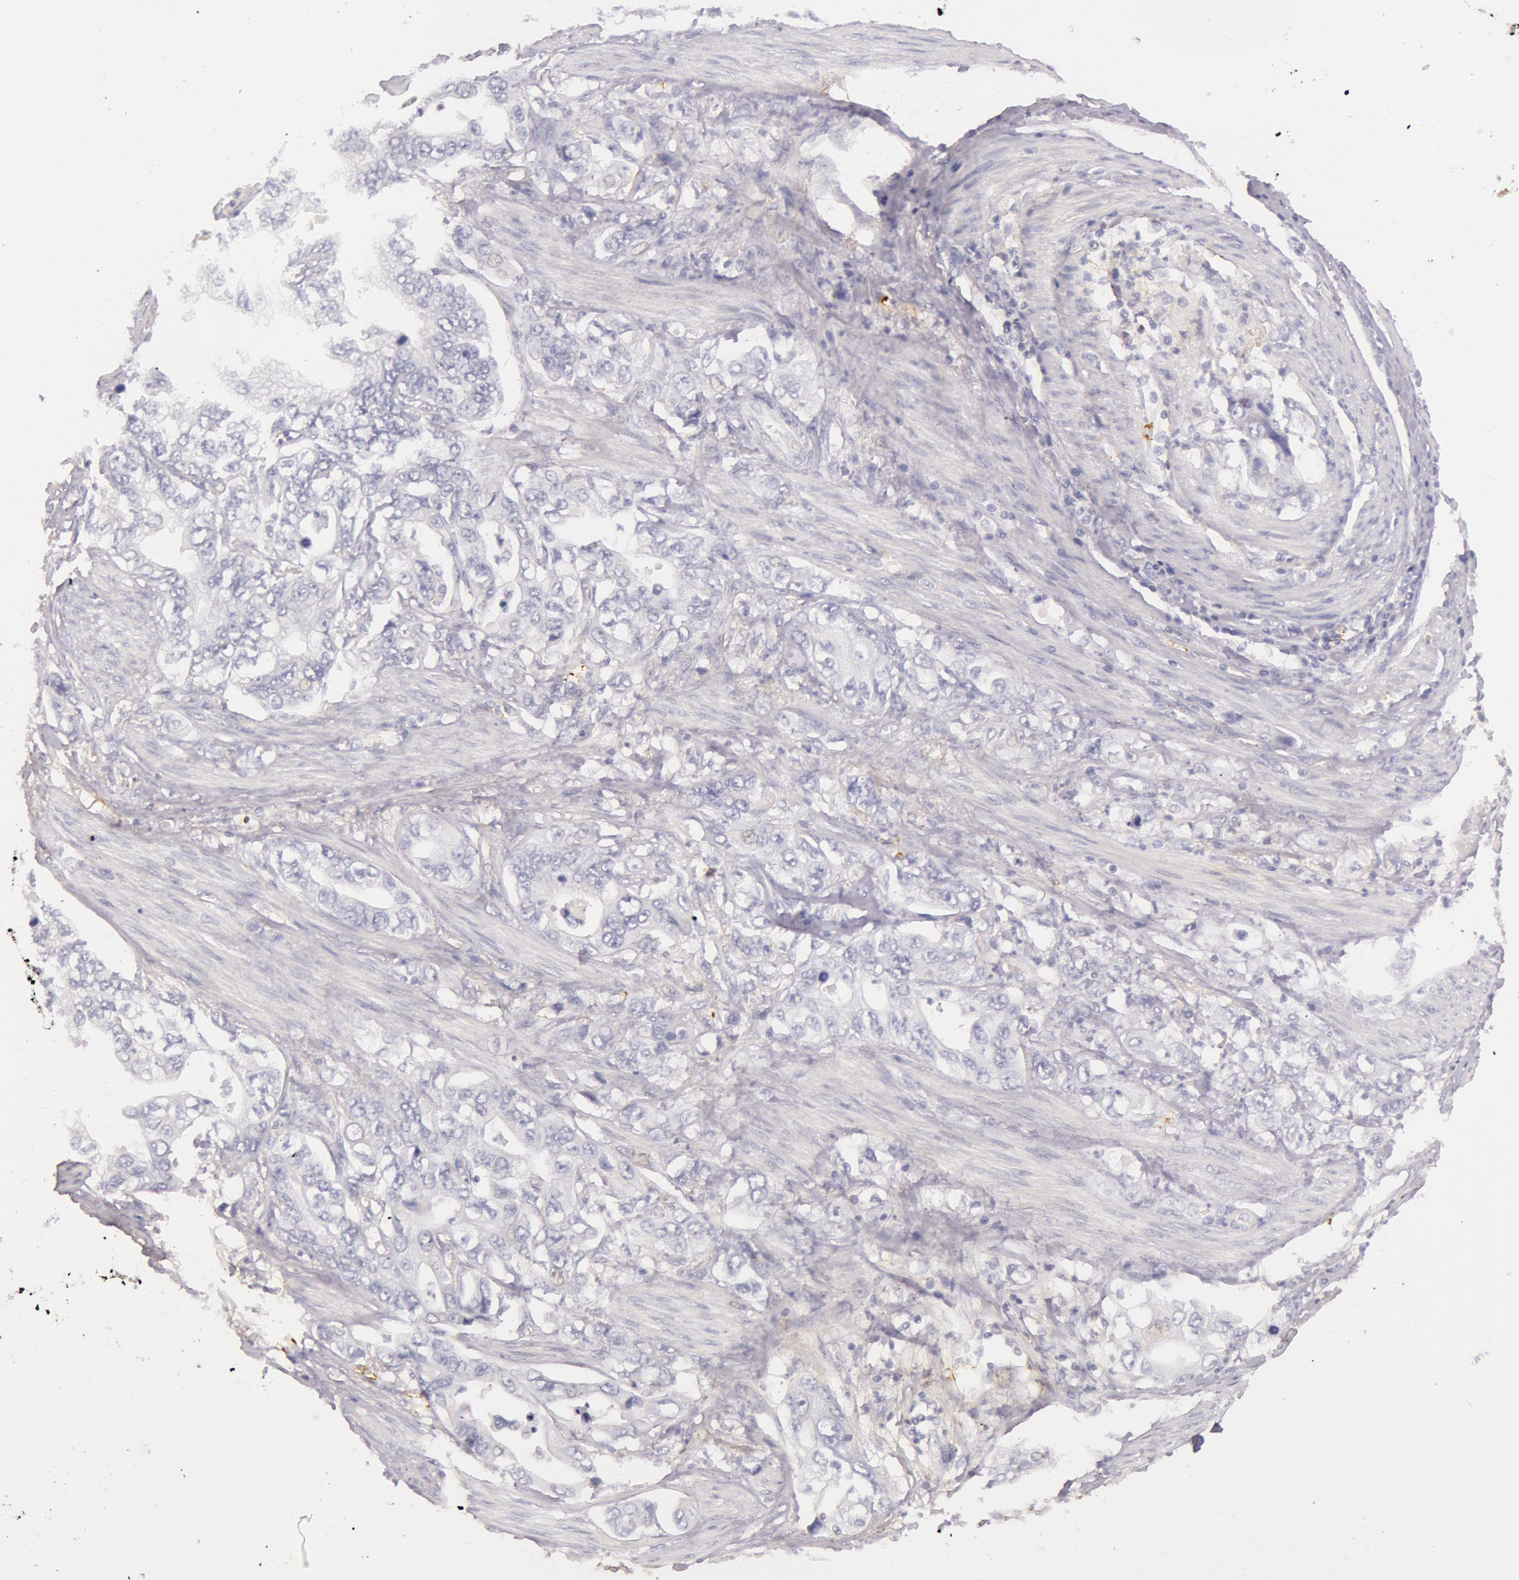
{"staining": {"intensity": "negative", "quantity": "none", "location": "none"}, "tissue": "stomach cancer", "cell_type": "Tumor cells", "image_type": "cancer", "snomed": [{"axis": "morphology", "description": "Adenocarcinoma, NOS"}, {"axis": "topography", "description": "Pancreas"}, {"axis": "topography", "description": "Stomach, upper"}], "caption": "Tumor cells show no significant staining in stomach cancer (adenocarcinoma). The staining was performed using DAB (3,3'-diaminobenzidine) to visualize the protein expression in brown, while the nuclei were stained in blue with hematoxylin (Magnification: 20x).", "gene": "C4BPA", "patient": {"sex": "male", "age": 77}}